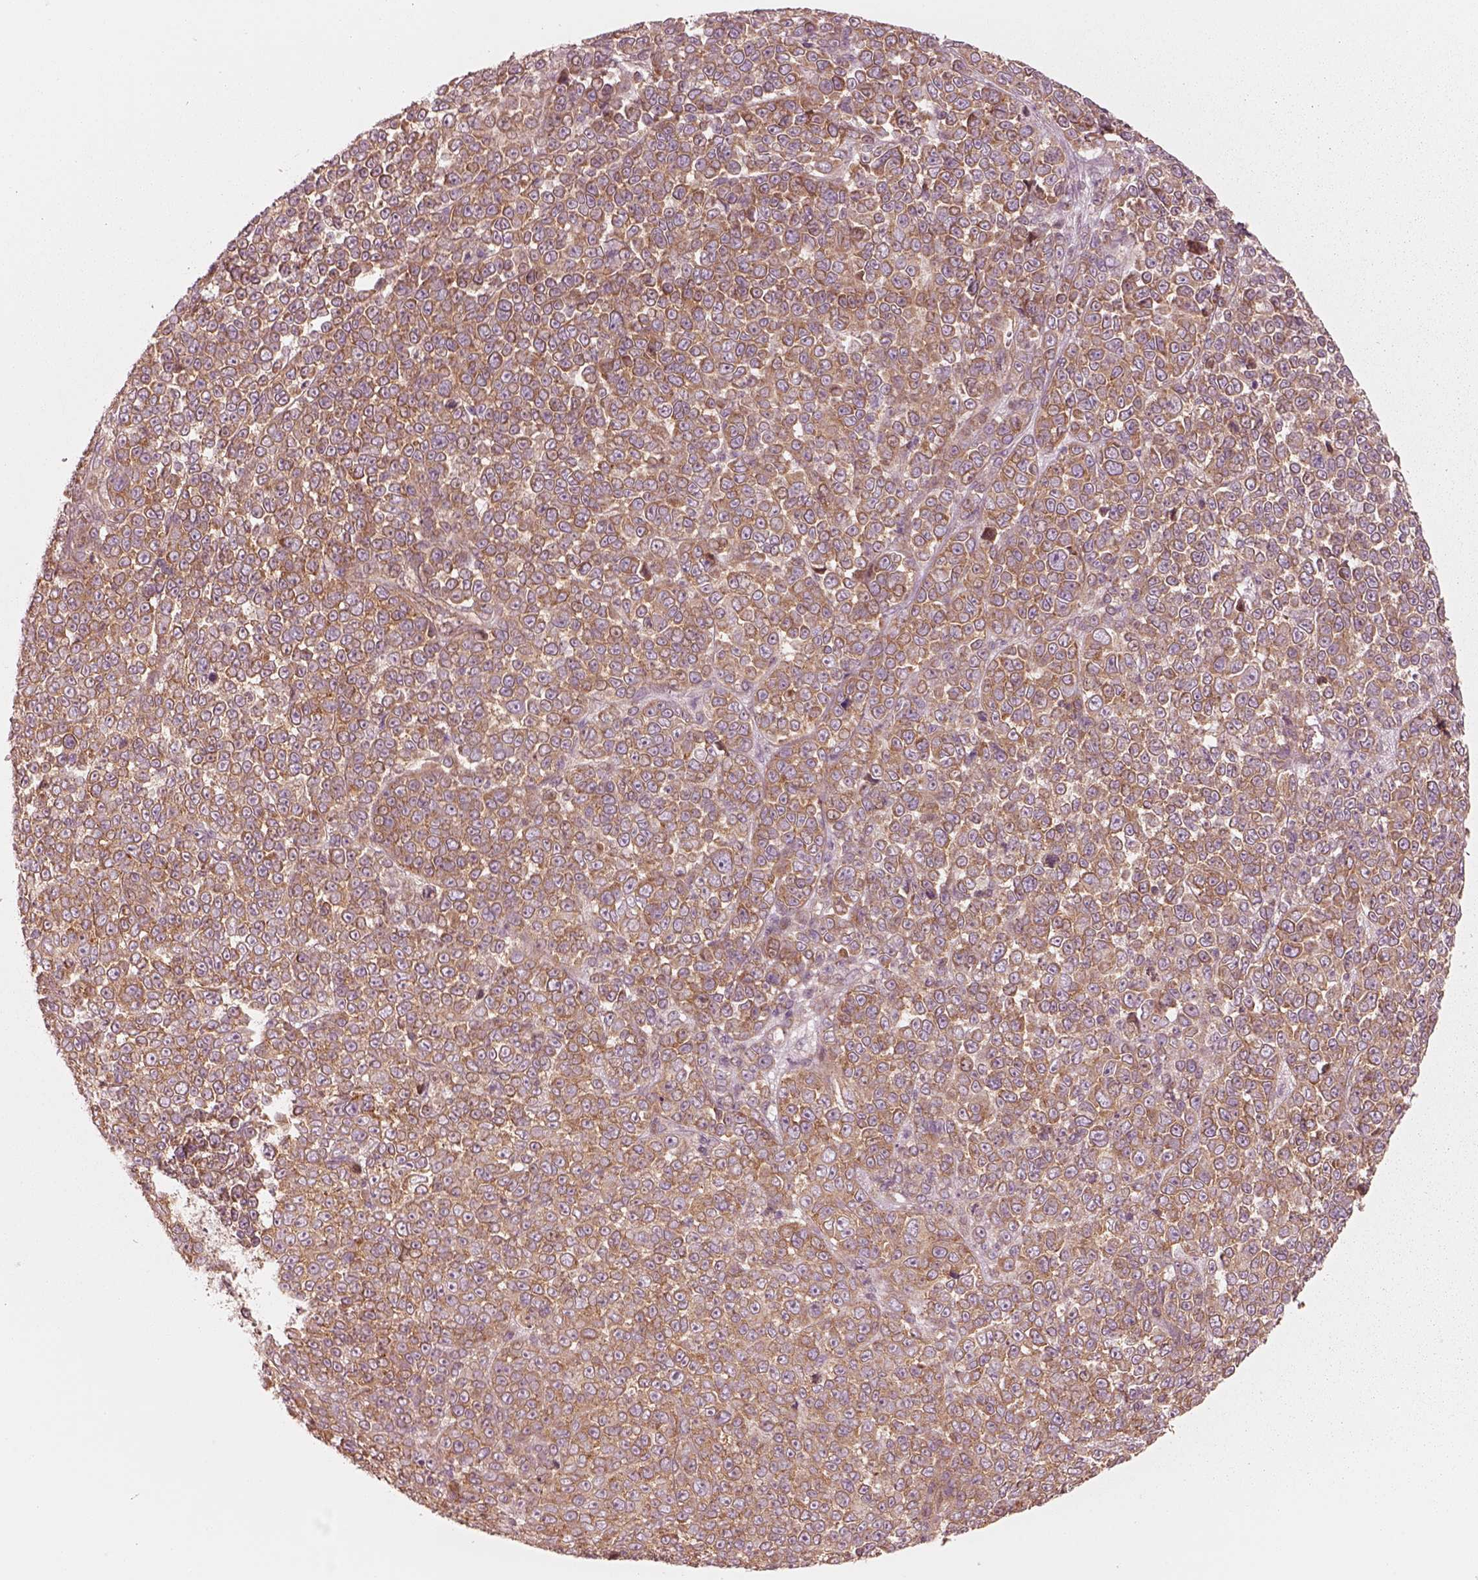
{"staining": {"intensity": "moderate", "quantity": ">75%", "location": "cytoplasmic/membranous"}, "tissue": "melanoma", "cell_type": "Tumor cells", "image_type": "cancer", "snomed": [{"axis": "morphology", "description": "Malignant melanoma, NOS"}, {"axis": "topography", "description": "Skin"}], "caption": "Immunohistochemistry (IHC) photomicrograph of human malignant melanoma stained for a protein (brown), which reveals medium levels of moderate cytoplasmic/membranous positivity in approximately >75% of tumor cells.", "gene": "CNOT2", "patient": {"sex": "female", "age": 95}}